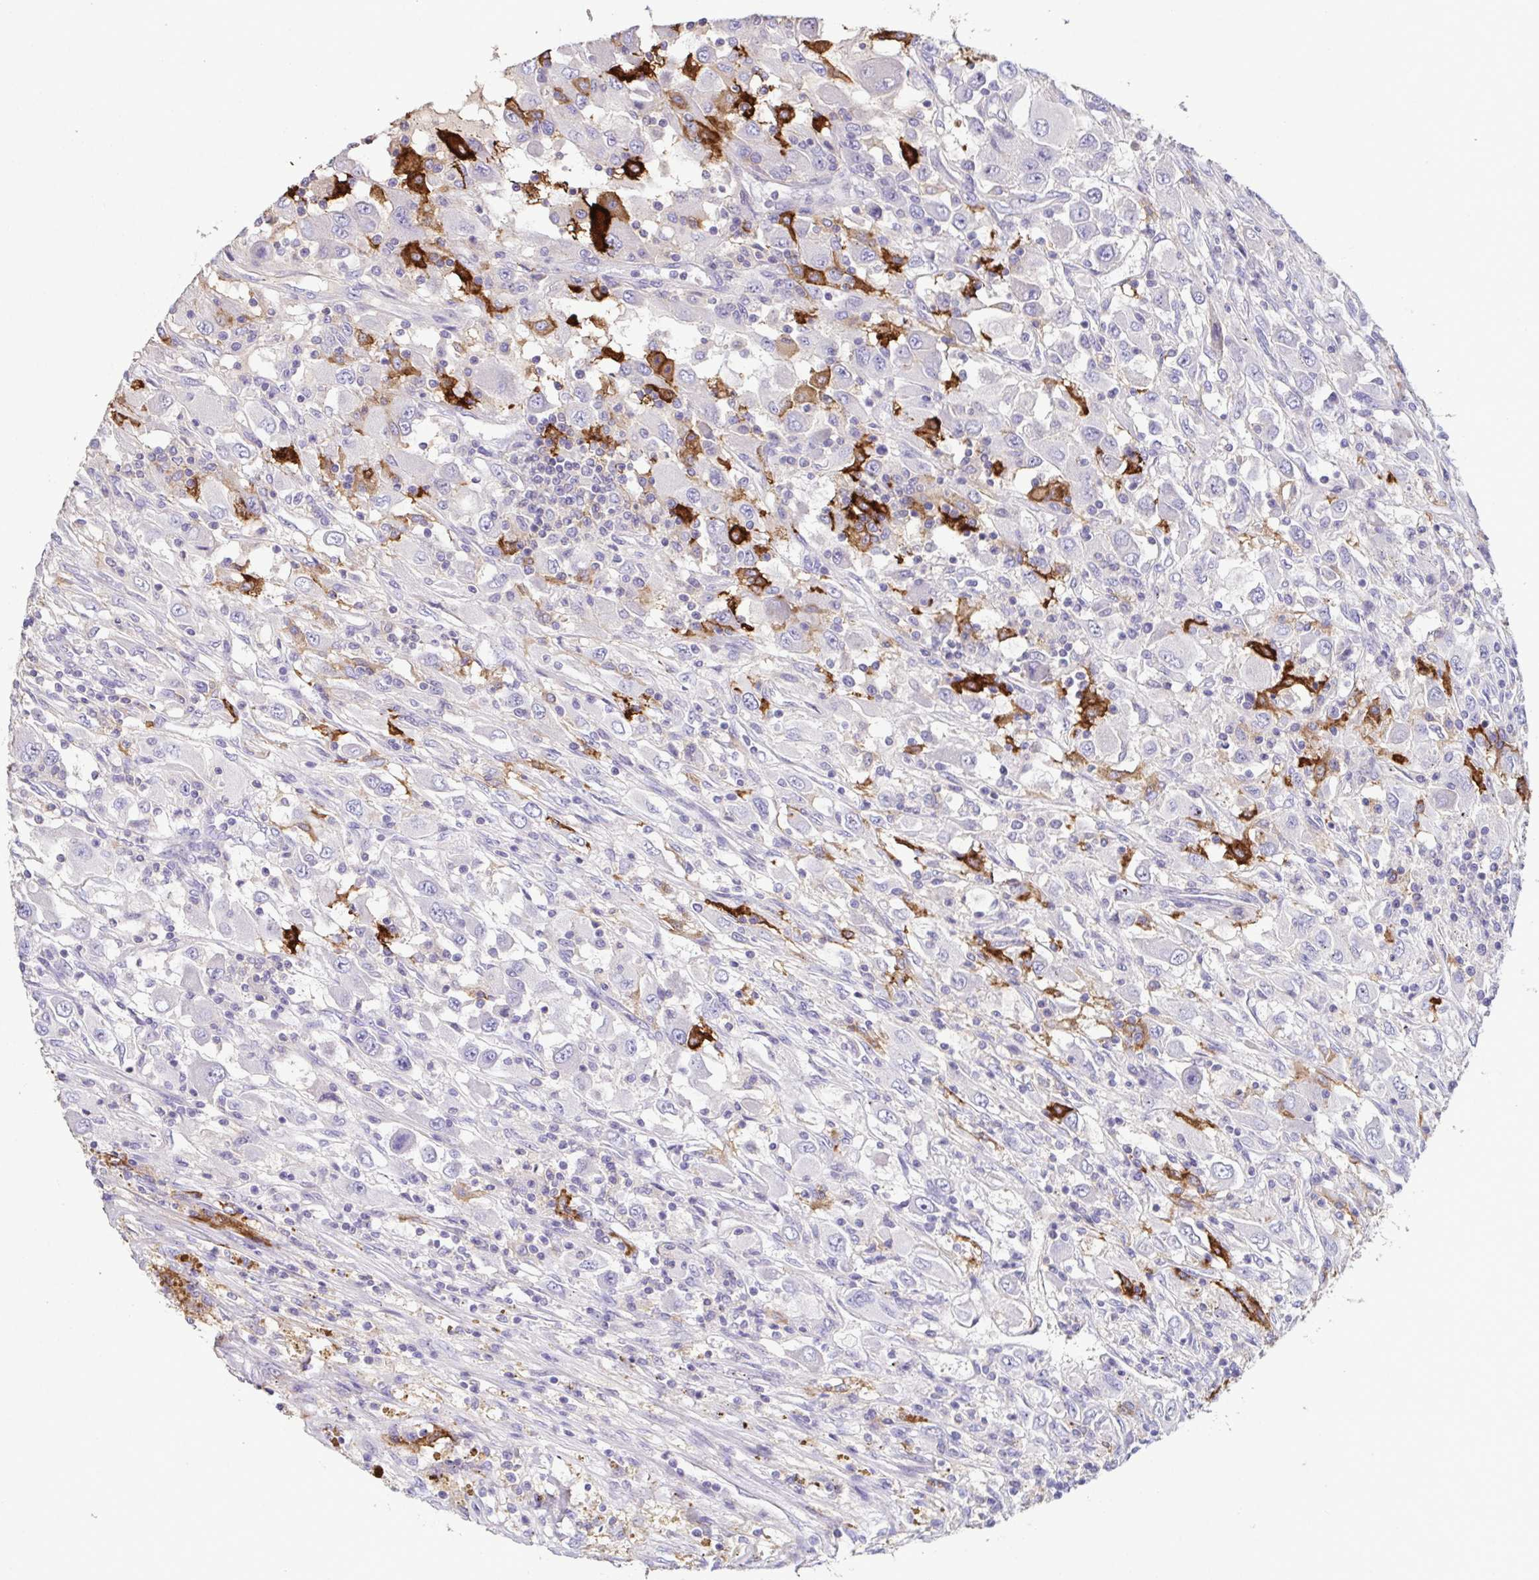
{"staining": {"intensity": "negative", "quantity": "none", "location": "none"}, "tissue": "renal cancer", "cell_type": "Tumor cells", "image_type": "cancer", "snomed": [{"axis": "morphology", "description": "Adenocarcinoma, NOS"}, {"axis": "topography", "description": "Kidney"}], "caption": "Immunohistochemistry (IHC) of human renal cancer (adenocarcinoma) reveals no positivity in tumor cells. (DAB IHC with hematoxylin counter stain).", "gene": "MARCO", "patient": {"sex": "female", "age": 67}}